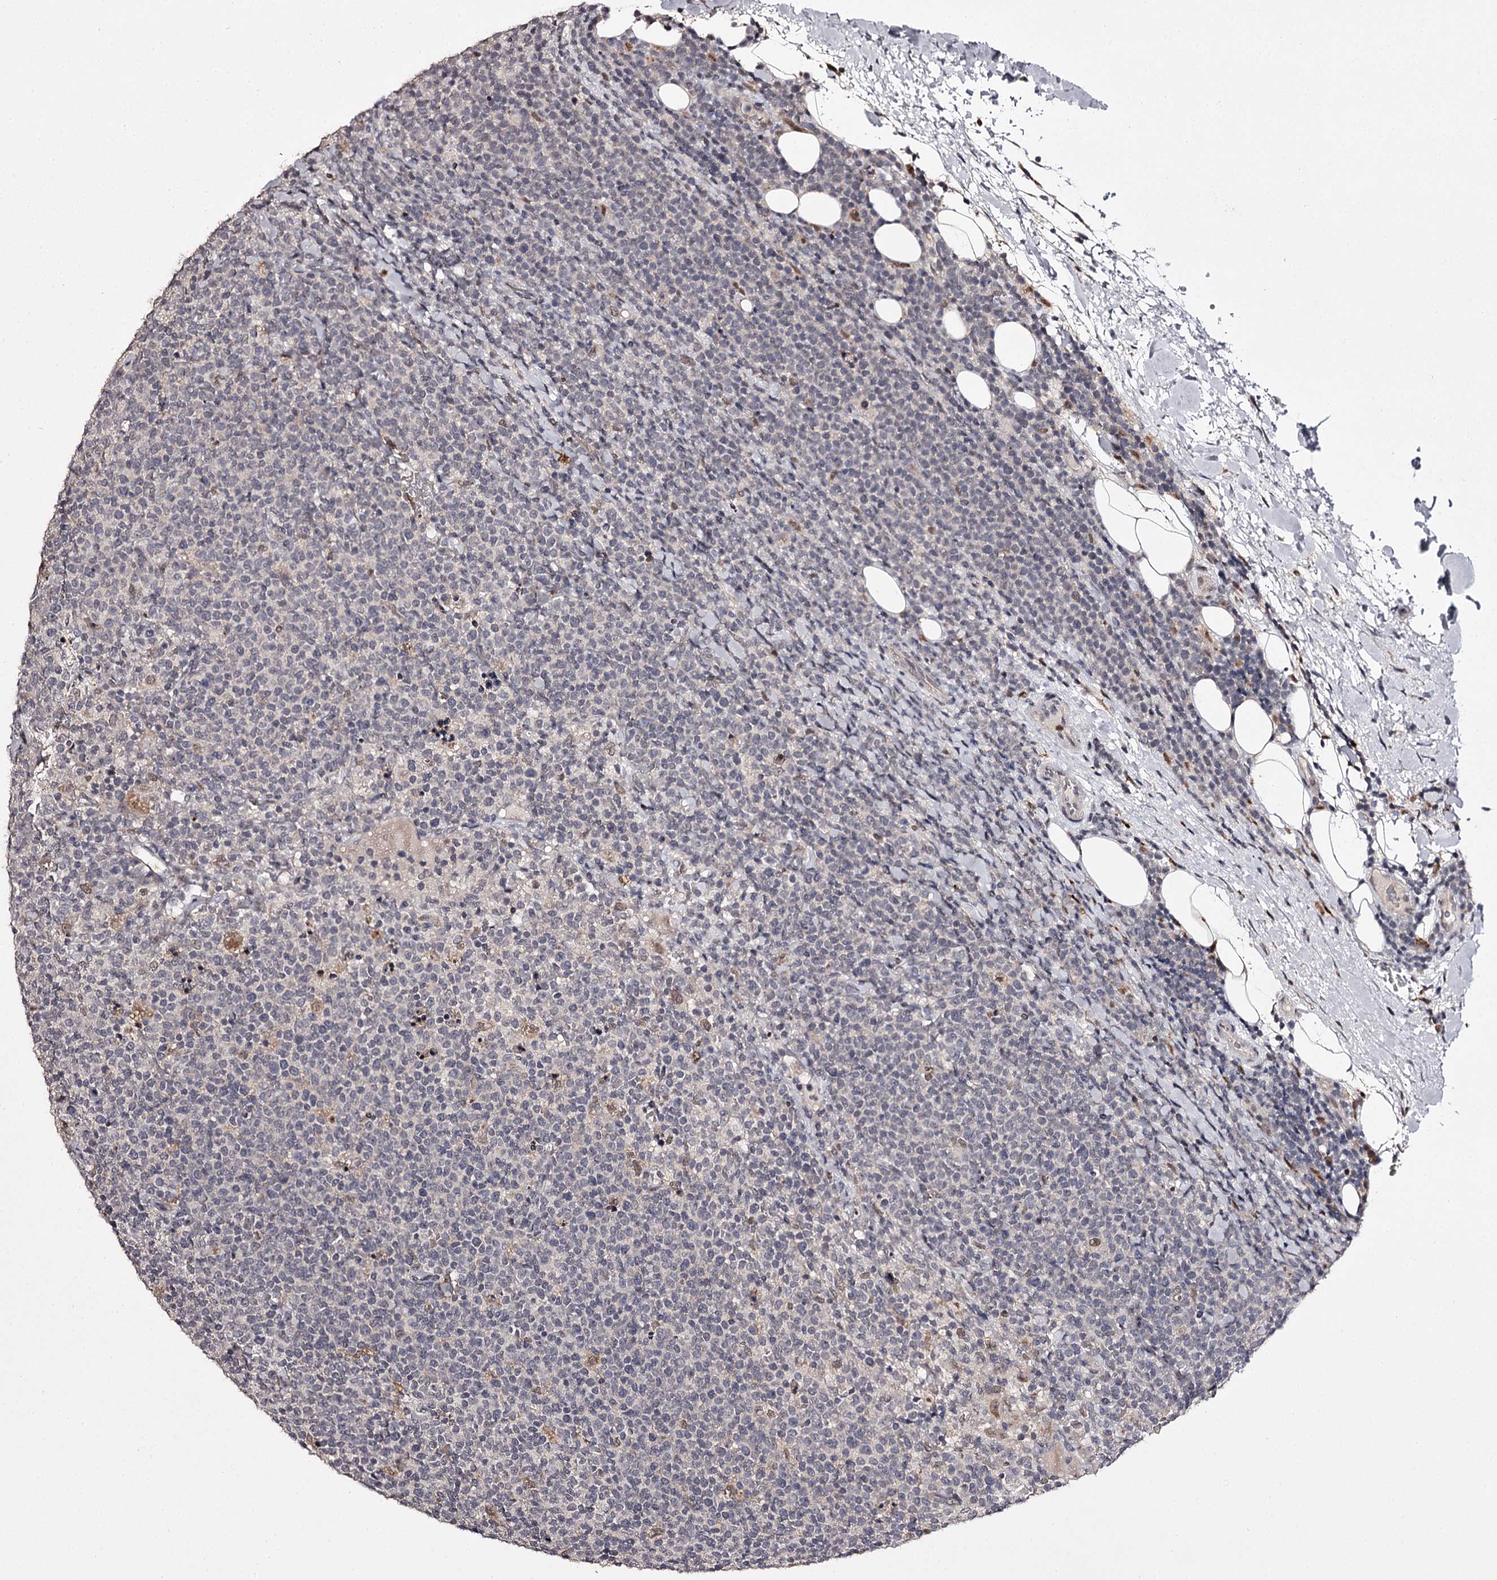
{"staining": {"intensity": "weak", "quantity": "<25%", "location": "cytoplasmic/membranous"}, "tissue": "lymphoma", "cell_type": "Tumor cells", "image_type": "cancer", "snomed": [{"axis": "morphology", "description": "Malignant lymphoma, non-Hodgkin's type, High grade"}, {"axis": "topography", "description": "Lymph node"}], "caption": "Immunohistochemistry (IHC) of high-grade malignant lymphoma, non-Hodgkin's type reveals no expression in tumor cells.", "gene": "SLC32A1", "patient": {"sex": "male", "age": 61}}